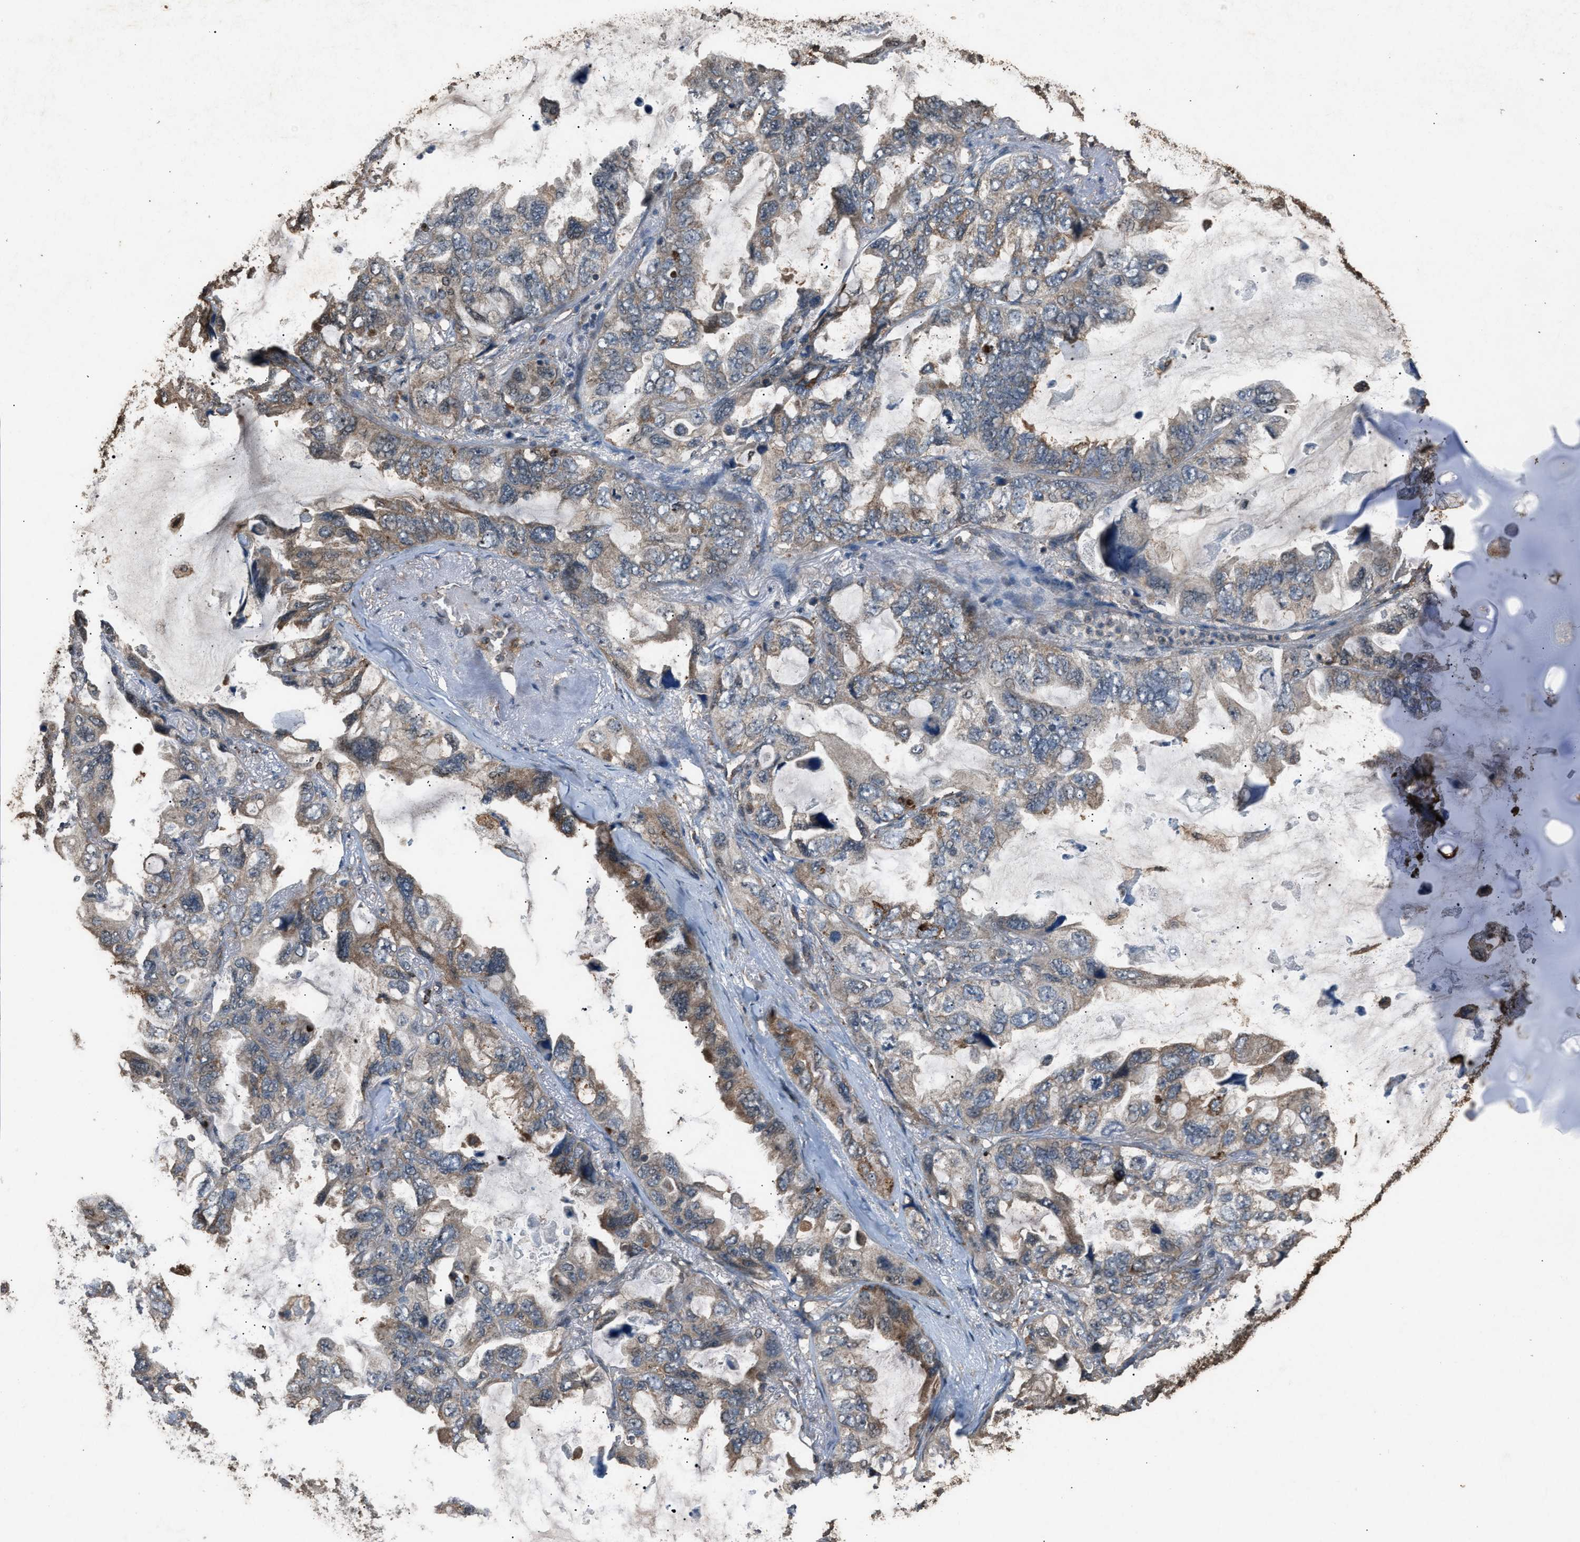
{"staining": {"intensity": "moderate", "quantity": "<25%", "location": "cytoplasmic/membranous"}, "tissue": "lung cancer", "cell_type": "Tumor cells", "image_type": "cancer", "snomed": [{"axis": "morphology", "description": "Squamous cell carcinoma, NOS"}, {"axis": "topography", "description": "Lung"}], "caption": "About <25% of tumor cells in human squamous cell carcinoma (lung) display moderate cytoplasmic/membranous protein staining as visualized by brown immunohistochemical staining.", "gene": "PSMD1", "patient": {"sex": "female", "age": 73}}